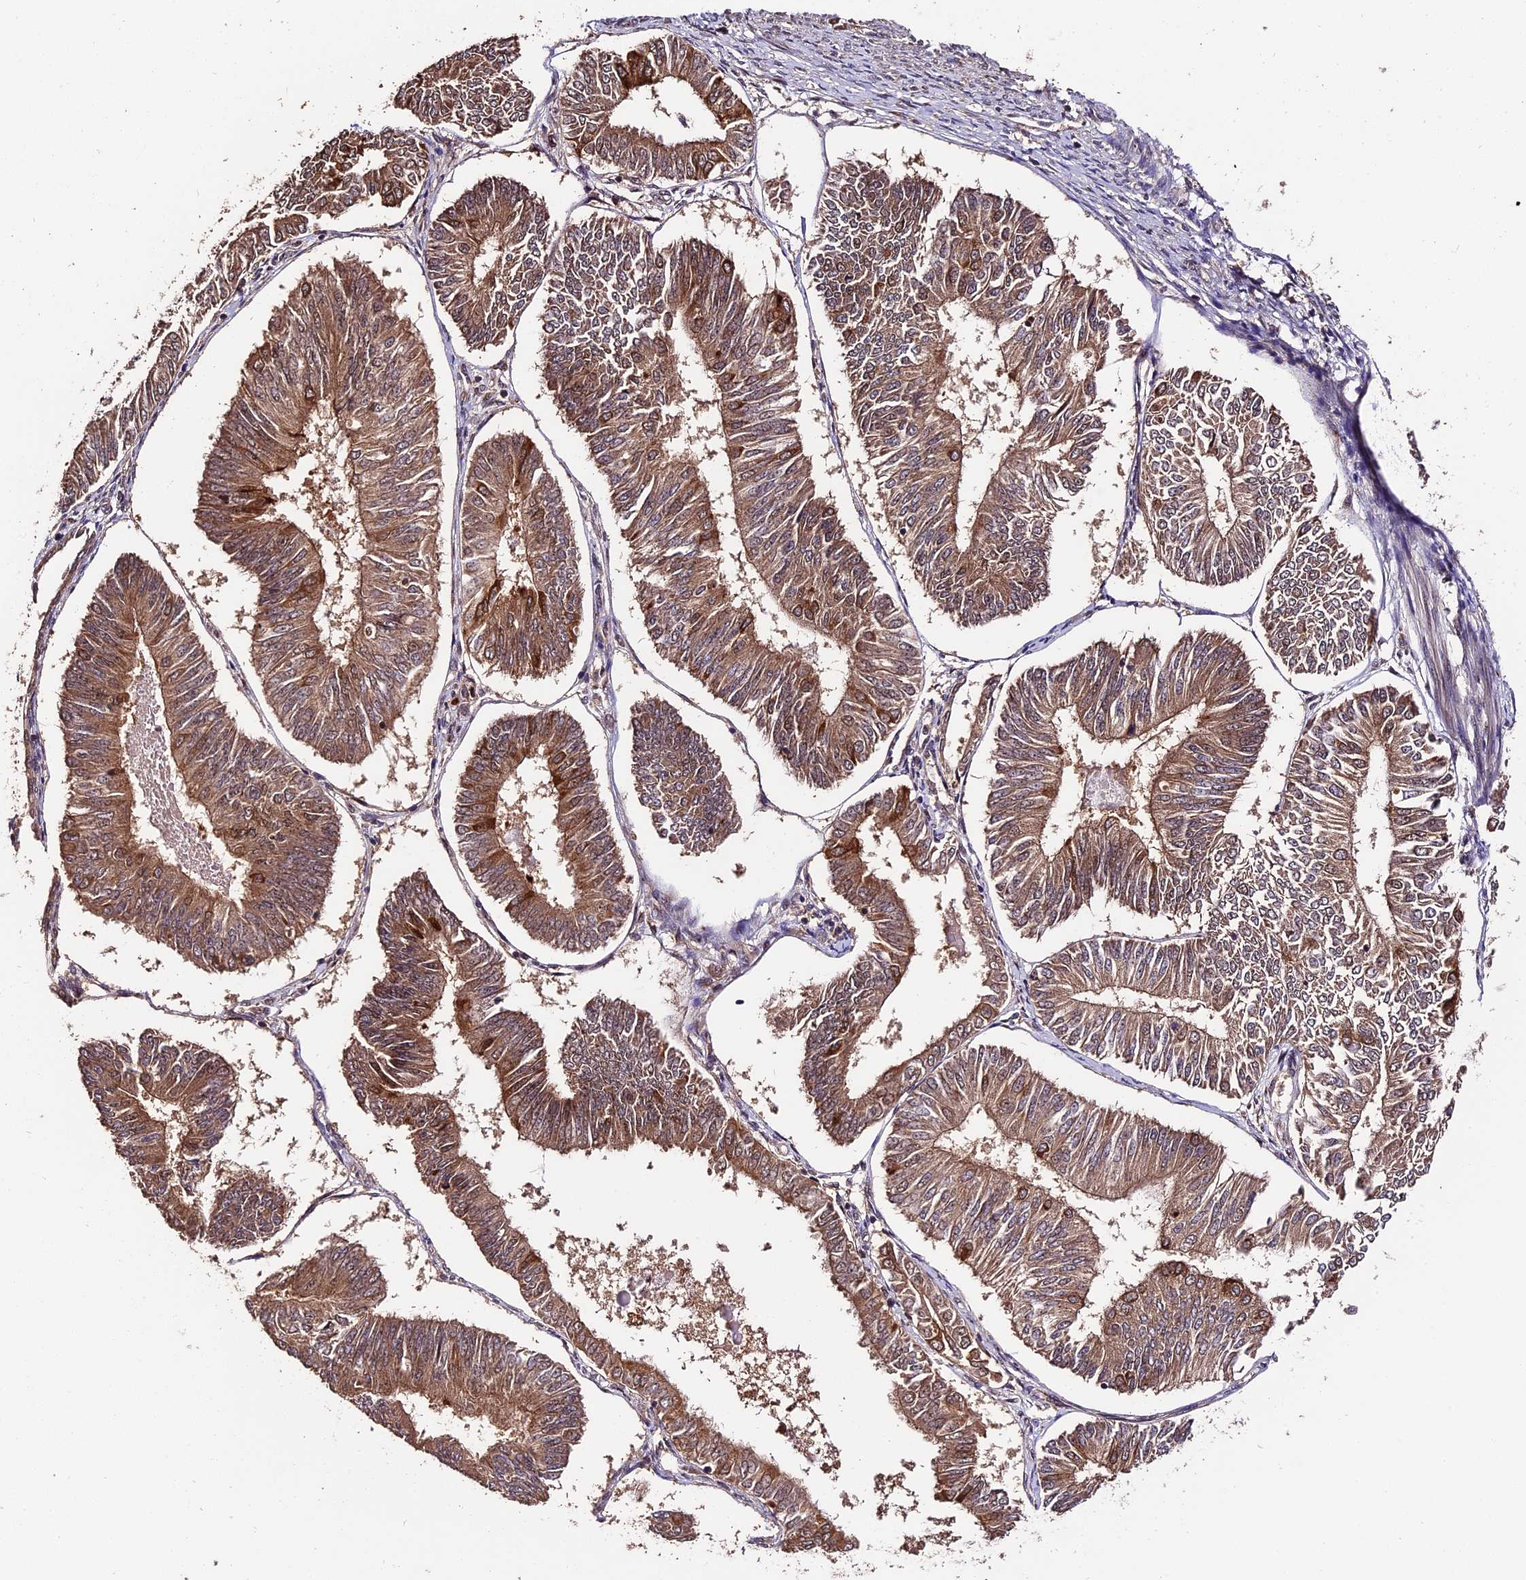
{"staining": {"intensity": "moderate", "quantity": ">75%", "location": "cytoplasmic/membranous"}, "tissue": "endometrial cancer", "cell_type": "Tumor cells", "image_type": "cancer", "snomed": [{"axis": "morphology", "description": "Adenocarcinoma, NOS"}, {"axis": "topography", "description": "Endometrium"}], "caption": "Protein positivity by immunohistochemistry displays moderate cytoplasmic/membranous expression in approximately >75% of tumor cells in adenocarcinoma (endometrial).", "gene": "TRMT1", "patient": {"sex": "female", "age": 58}}